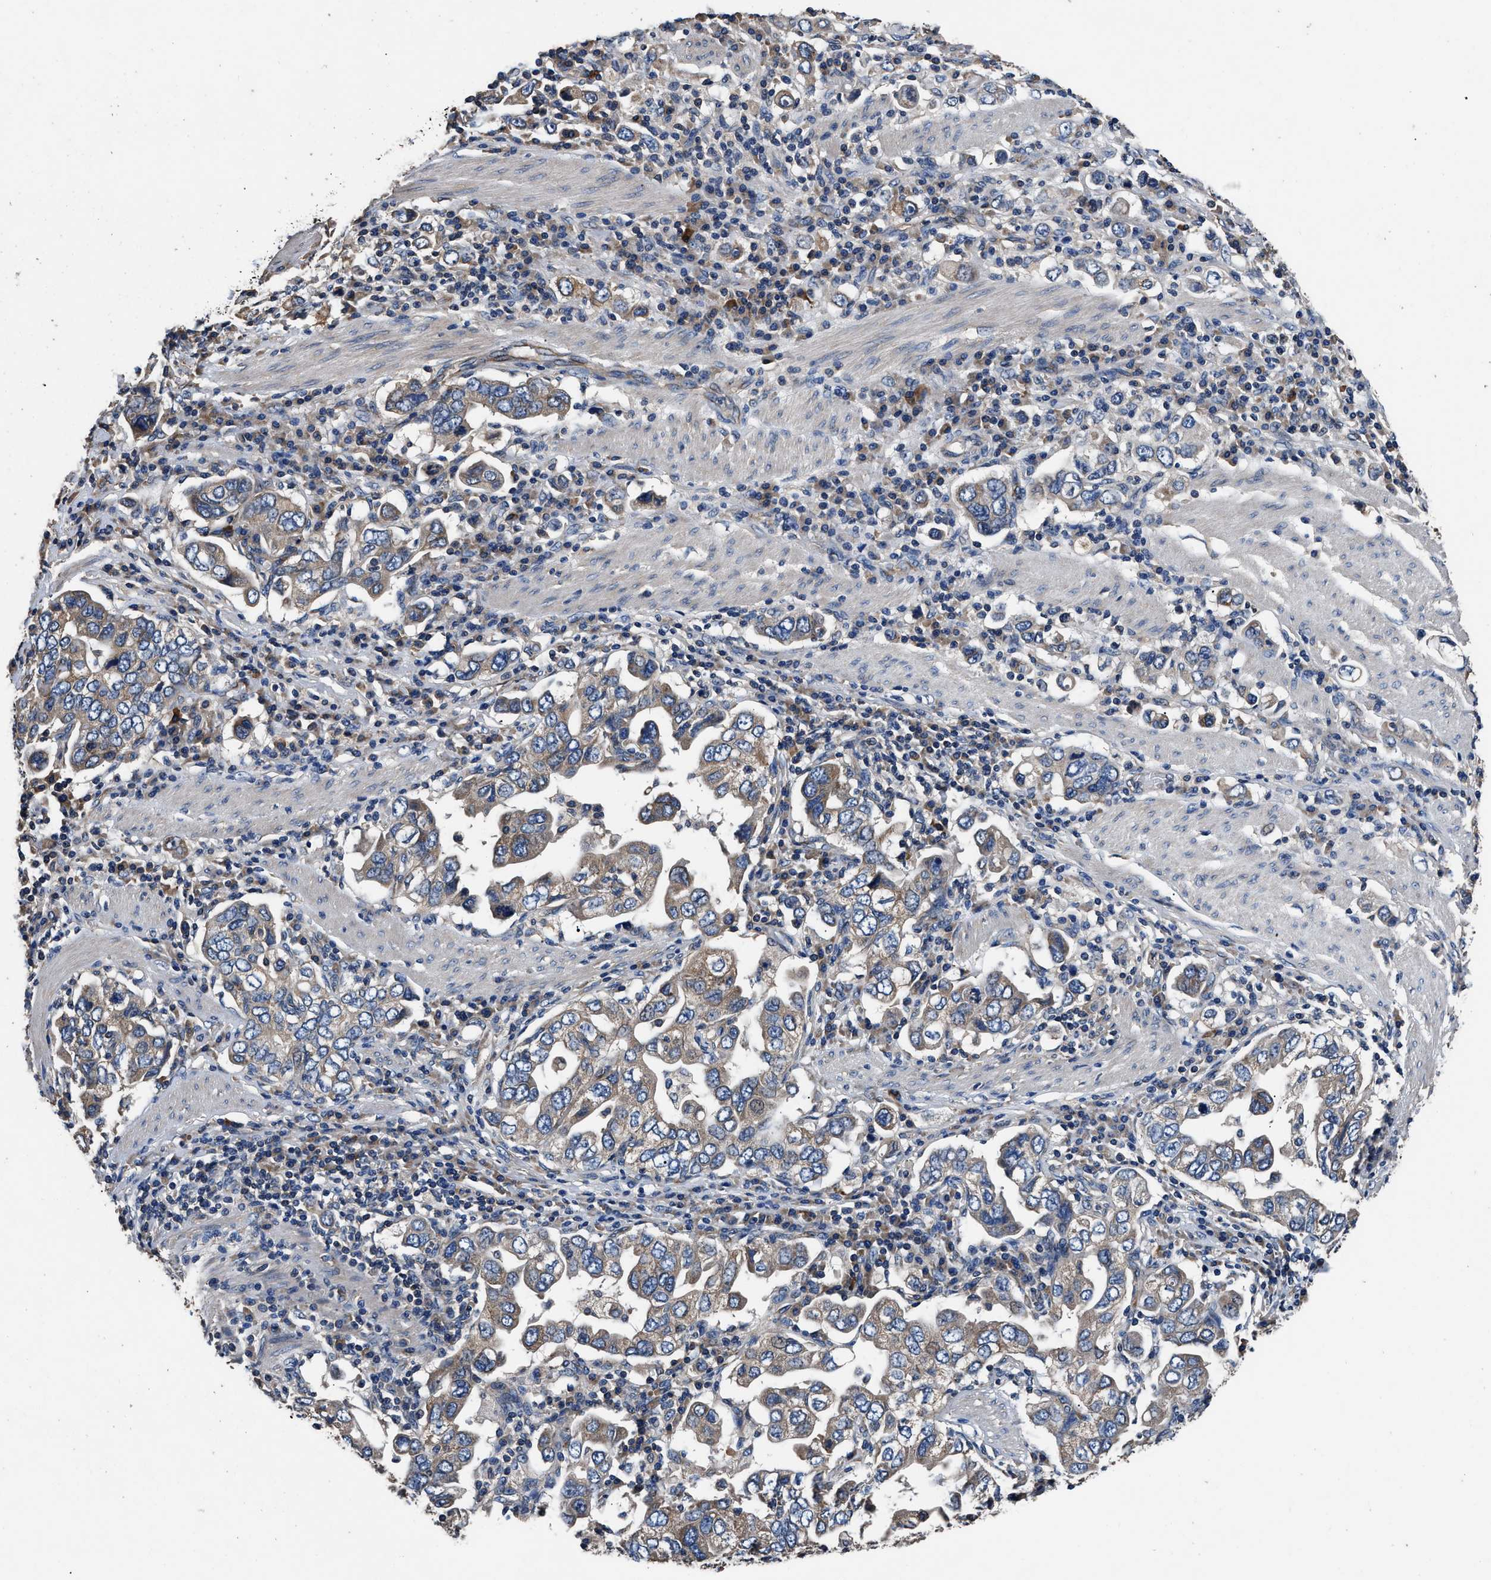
{"staining": {"intensity": "moderate", "quantity": ">75%", "location": "cytoplasmic/membranous"}, "tissue": "stomach cancer", "cell_type": "Tumor cells", "image_type": "cancer", "snomed": [{"axis": "morphology", "description": "Adenocarcinoma, NOS"}, {"axis": "topography", "description": "Stomach, upper"}], "caption": "A micrograph showing moderate cytoplasmic/membranous staining in about >75% of tumor cells in stomach adenocarcinoma, as visualized by brown immunohistochemical staining.", "gene": "DHRS7B", "patient": {"sex": "male", "age": 62}}